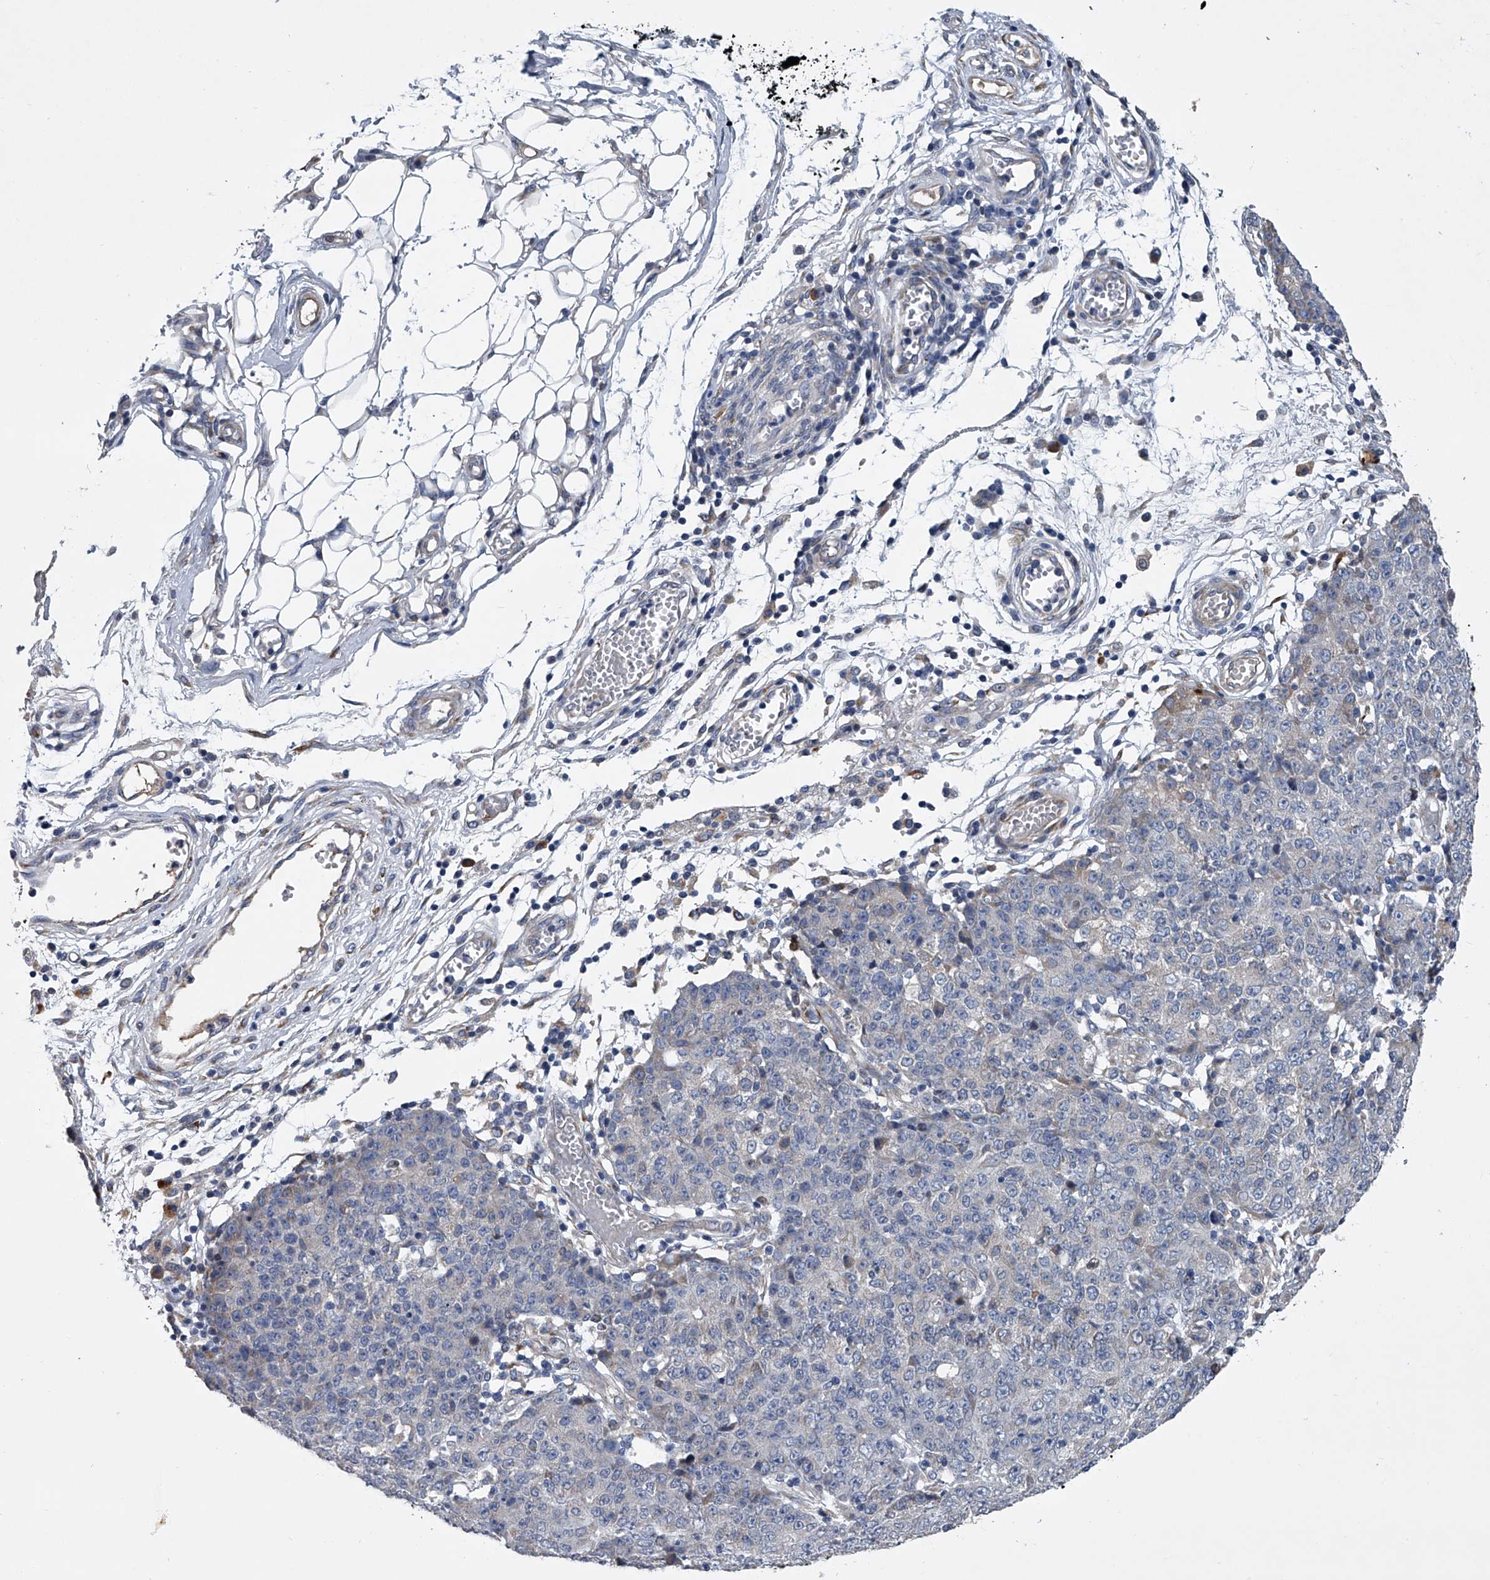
{"staining": {"intensity": "negative", "quantity": "none", "location": "none"}, "tissue": "ovarian cancer", "cell_type": "Tumor cells", "image_type": "cancer", "snomed": [{"axis": "morphology", "description": "Carcinoma, endometroid"}, {"axis": "topography", "description": "Ovary"}], "caption": "There is no significant staining in tumor cells of endometroid carcinoma (ovarian).", "gene": "ABCG1", "patient": {"sex": "female", "age": 42}}